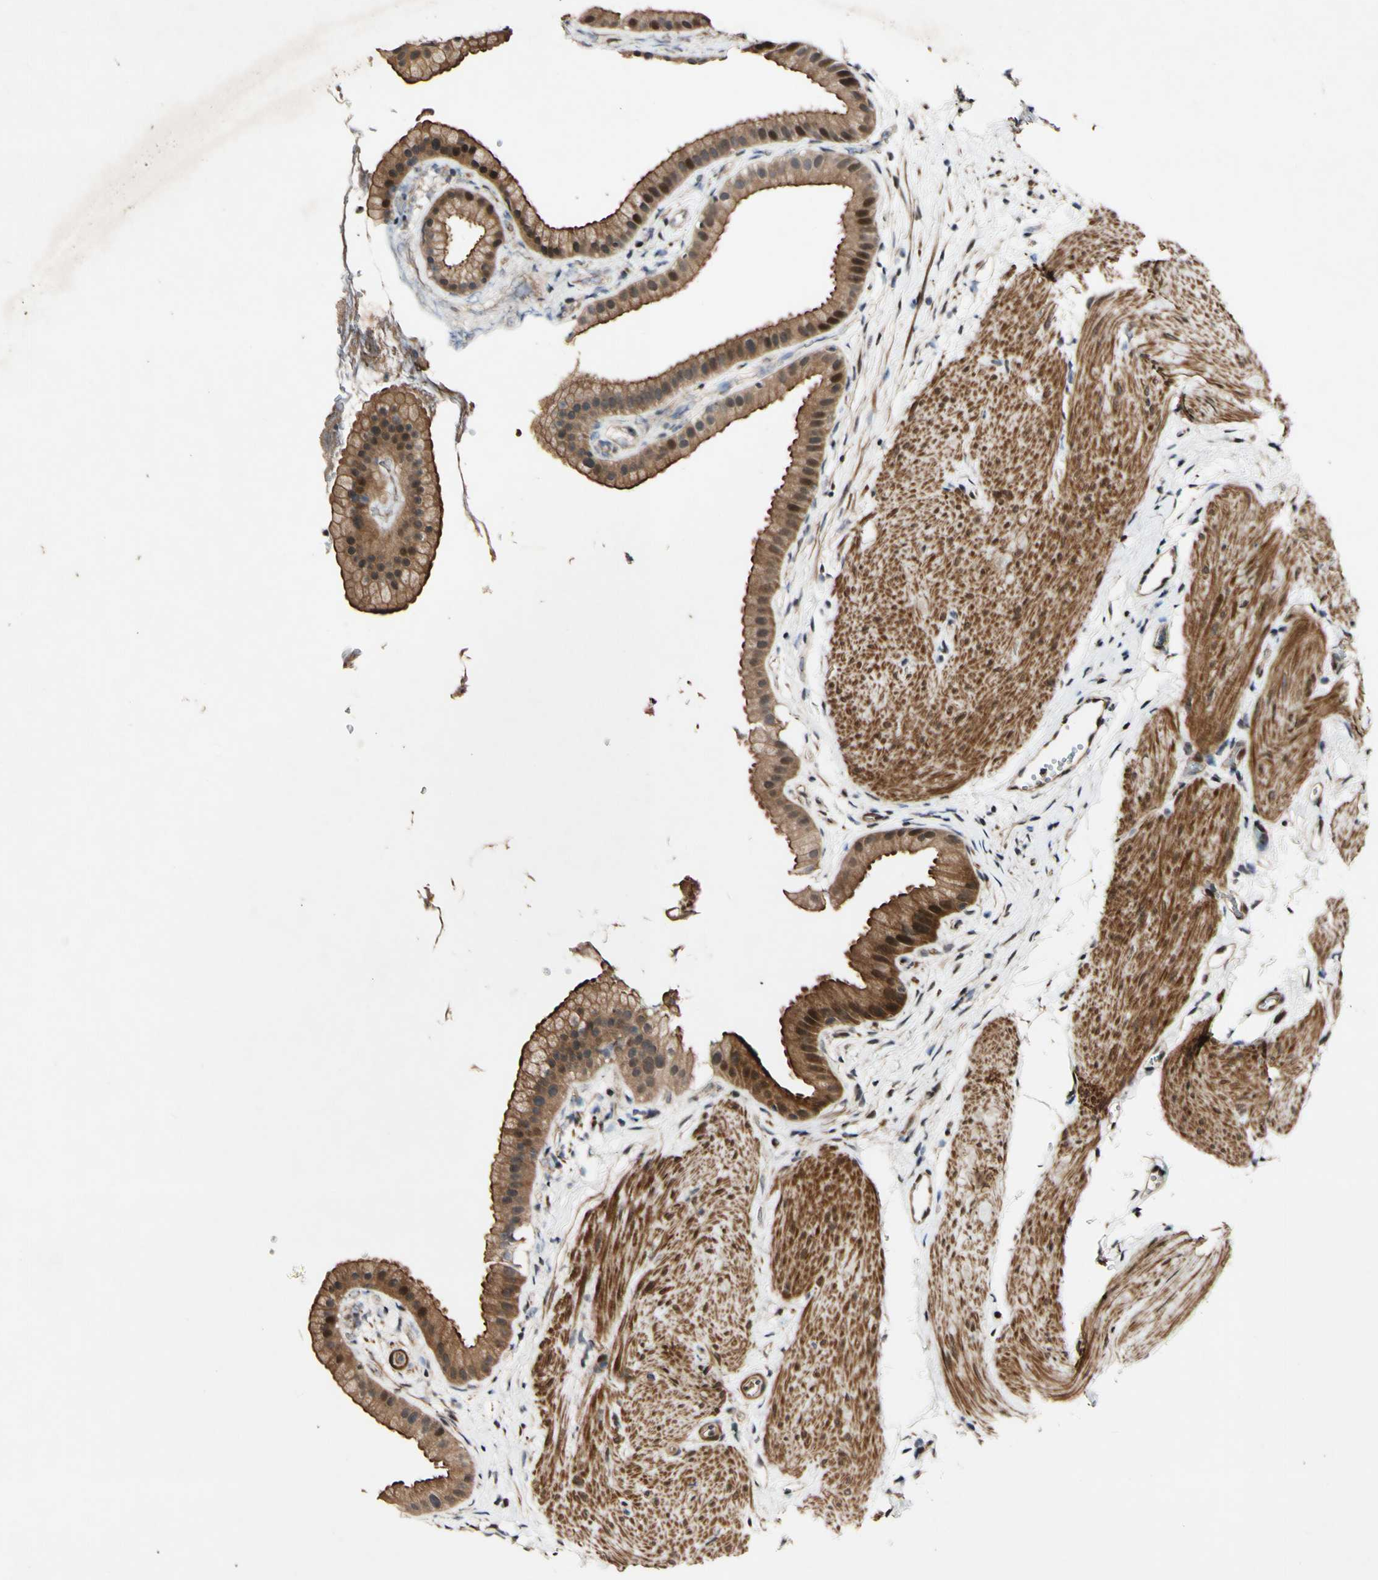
{"staining": {"intensity": "moderate", "quantity": ">75%", "location": "cytoplasmic/membranous,nuclear"}, "tissue": "gallbladder", "cell_type": "Glandular cells", "image_type": "normal", "snomed": [{"axis": "morphology", "description": "Normal tissue, NOS"}, {"axis": "topography", "description": "Gallbladder"}], "caption": "IHC of benign human gallbladder displays medium levels of moderate cytoplasmic/membranous,nuclear expression in approximately >75% of glandular cells.", "gene": "CSNK1E", "patient": {"sex": "female", "age": 64}}